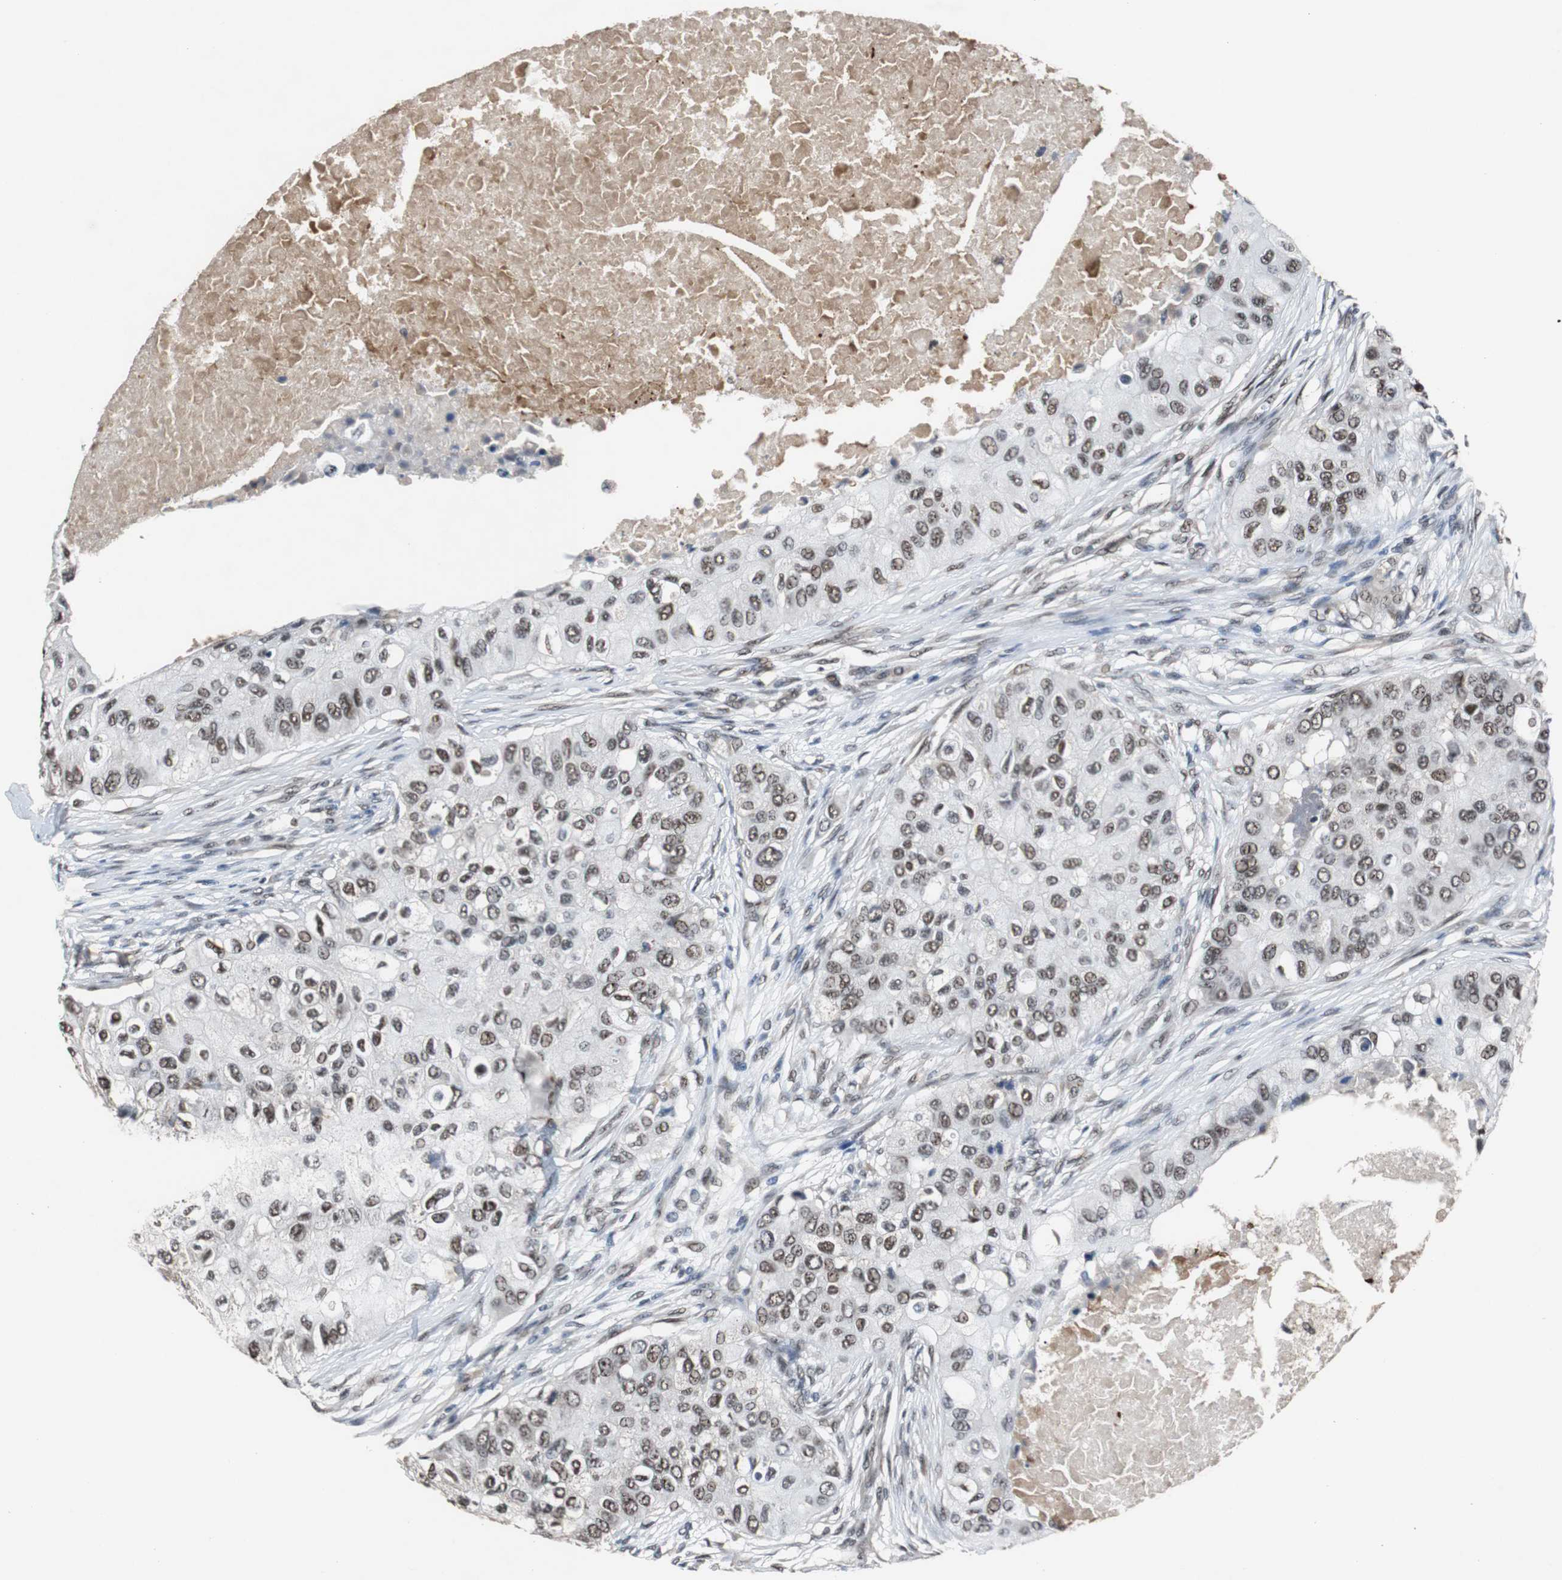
{"staining": {"intensity": "weak", "quantity": "<25%", "location": "nuclear"}, "tissue": "breast cancer", "cell_type": "Tumor cells", "image_type": "cancer", "snomed": [{"axis": "morphology", "description": "Normal tissue, NOS"}, {"axis": "morphology", "description": "Duct carcinoma"}, {"axis": "topography", "description": "Breast"}], "caption": "A histopathology image of human breast cancer is negative for staining in tumor cells.", "gene": "USP28", "patient": {"sex": "female", "age": 49}}